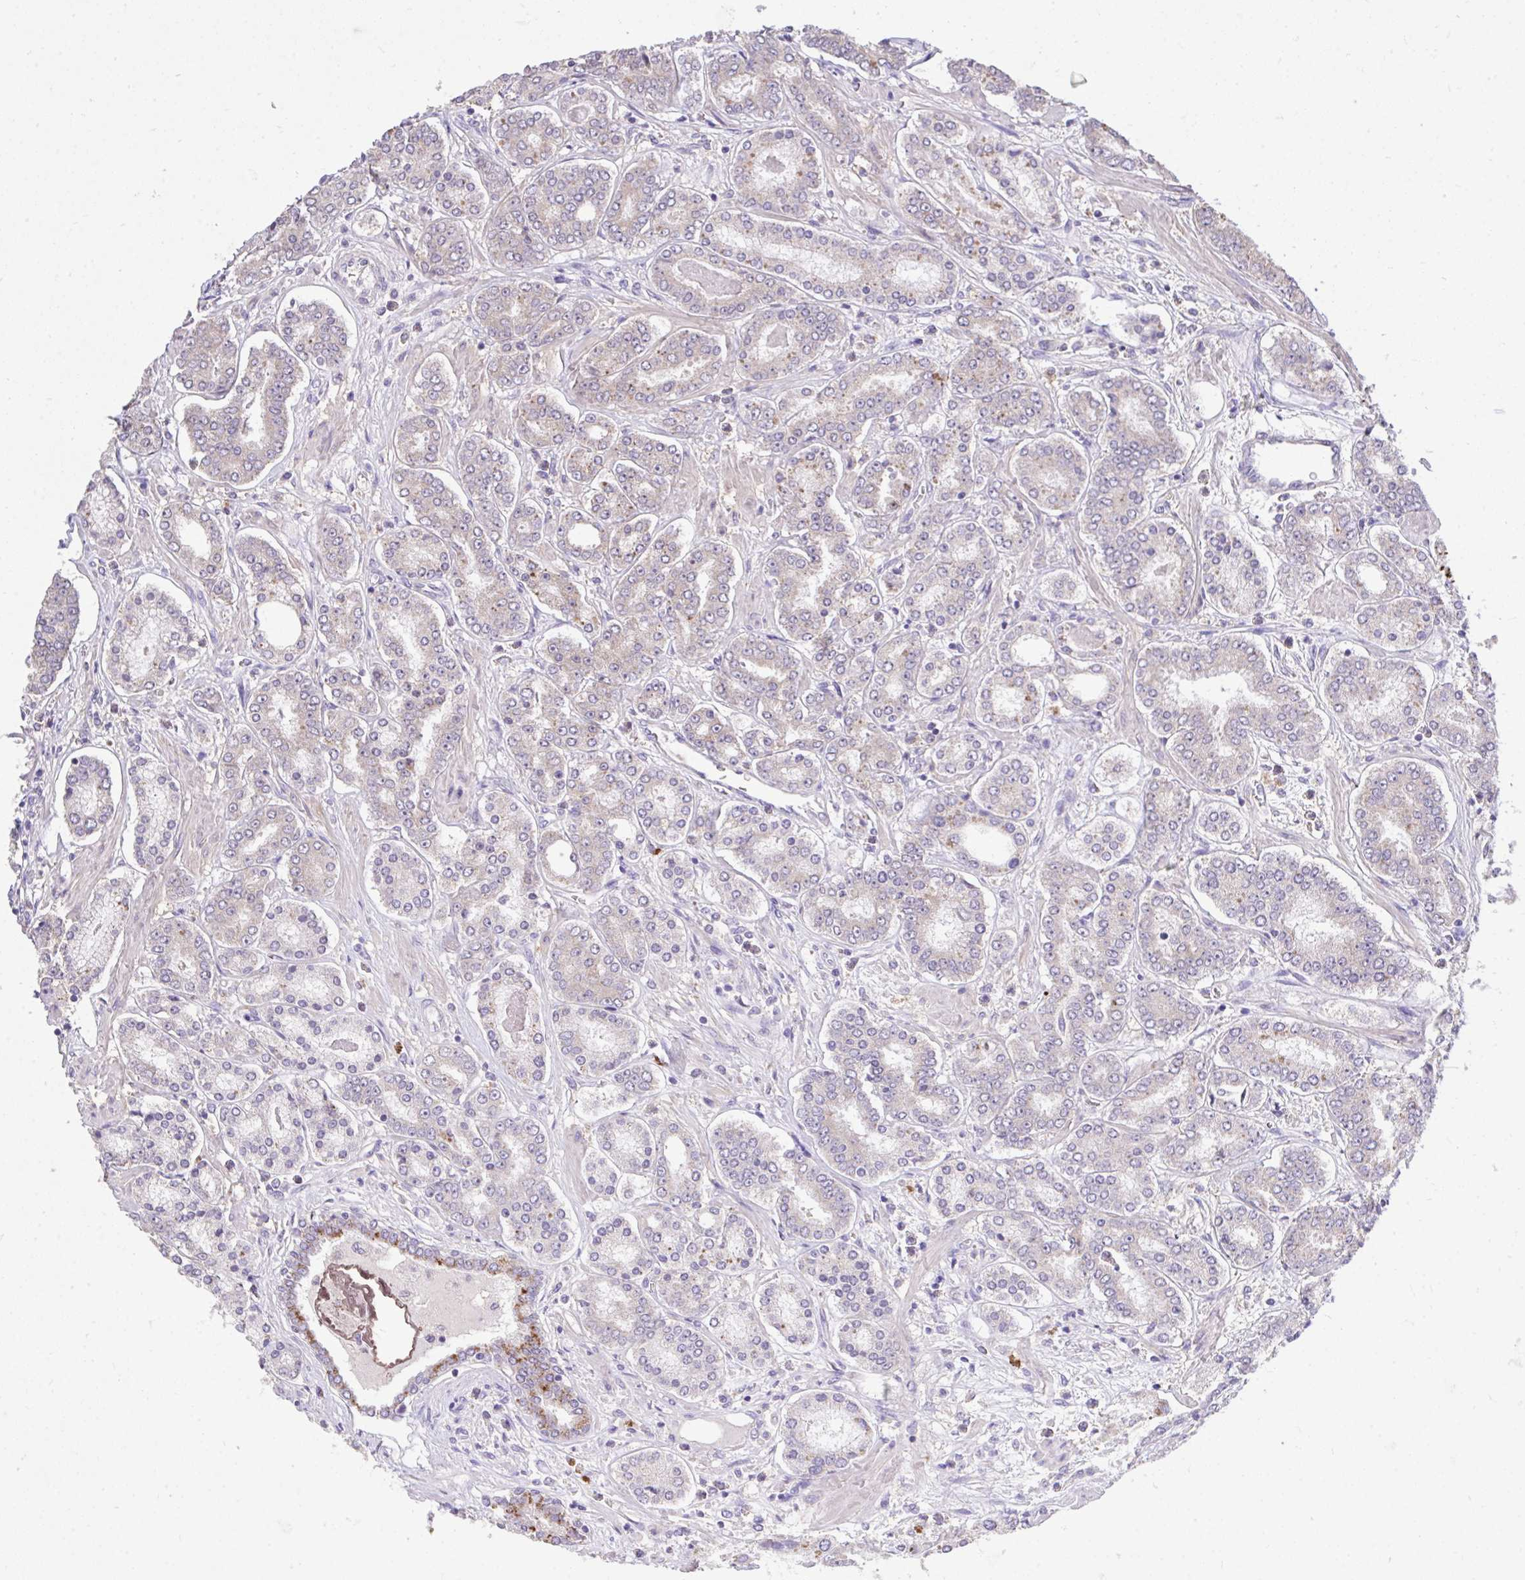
{"staining": {"intensity": "weak", "quantity": "25%-75%", "location": "cytoplasmic/membranous"}, "tissue": "prostate cancer", "cell_type": "Tumor cells", "image_type": "cancer", "snomed": [{"axis": "morphology", "description": "Adenocarcinoma, High grade"}, {"axis": "topography", "description": "Prostate"}], "caption": "Human prostate cancer stained for a protein (brown) exhibits weak cytoplasmic/membranous positive staining in about 25%-75% of tumor cells.", "gene": "MPC2", "patient": {"sex": "male", "age": 72}}